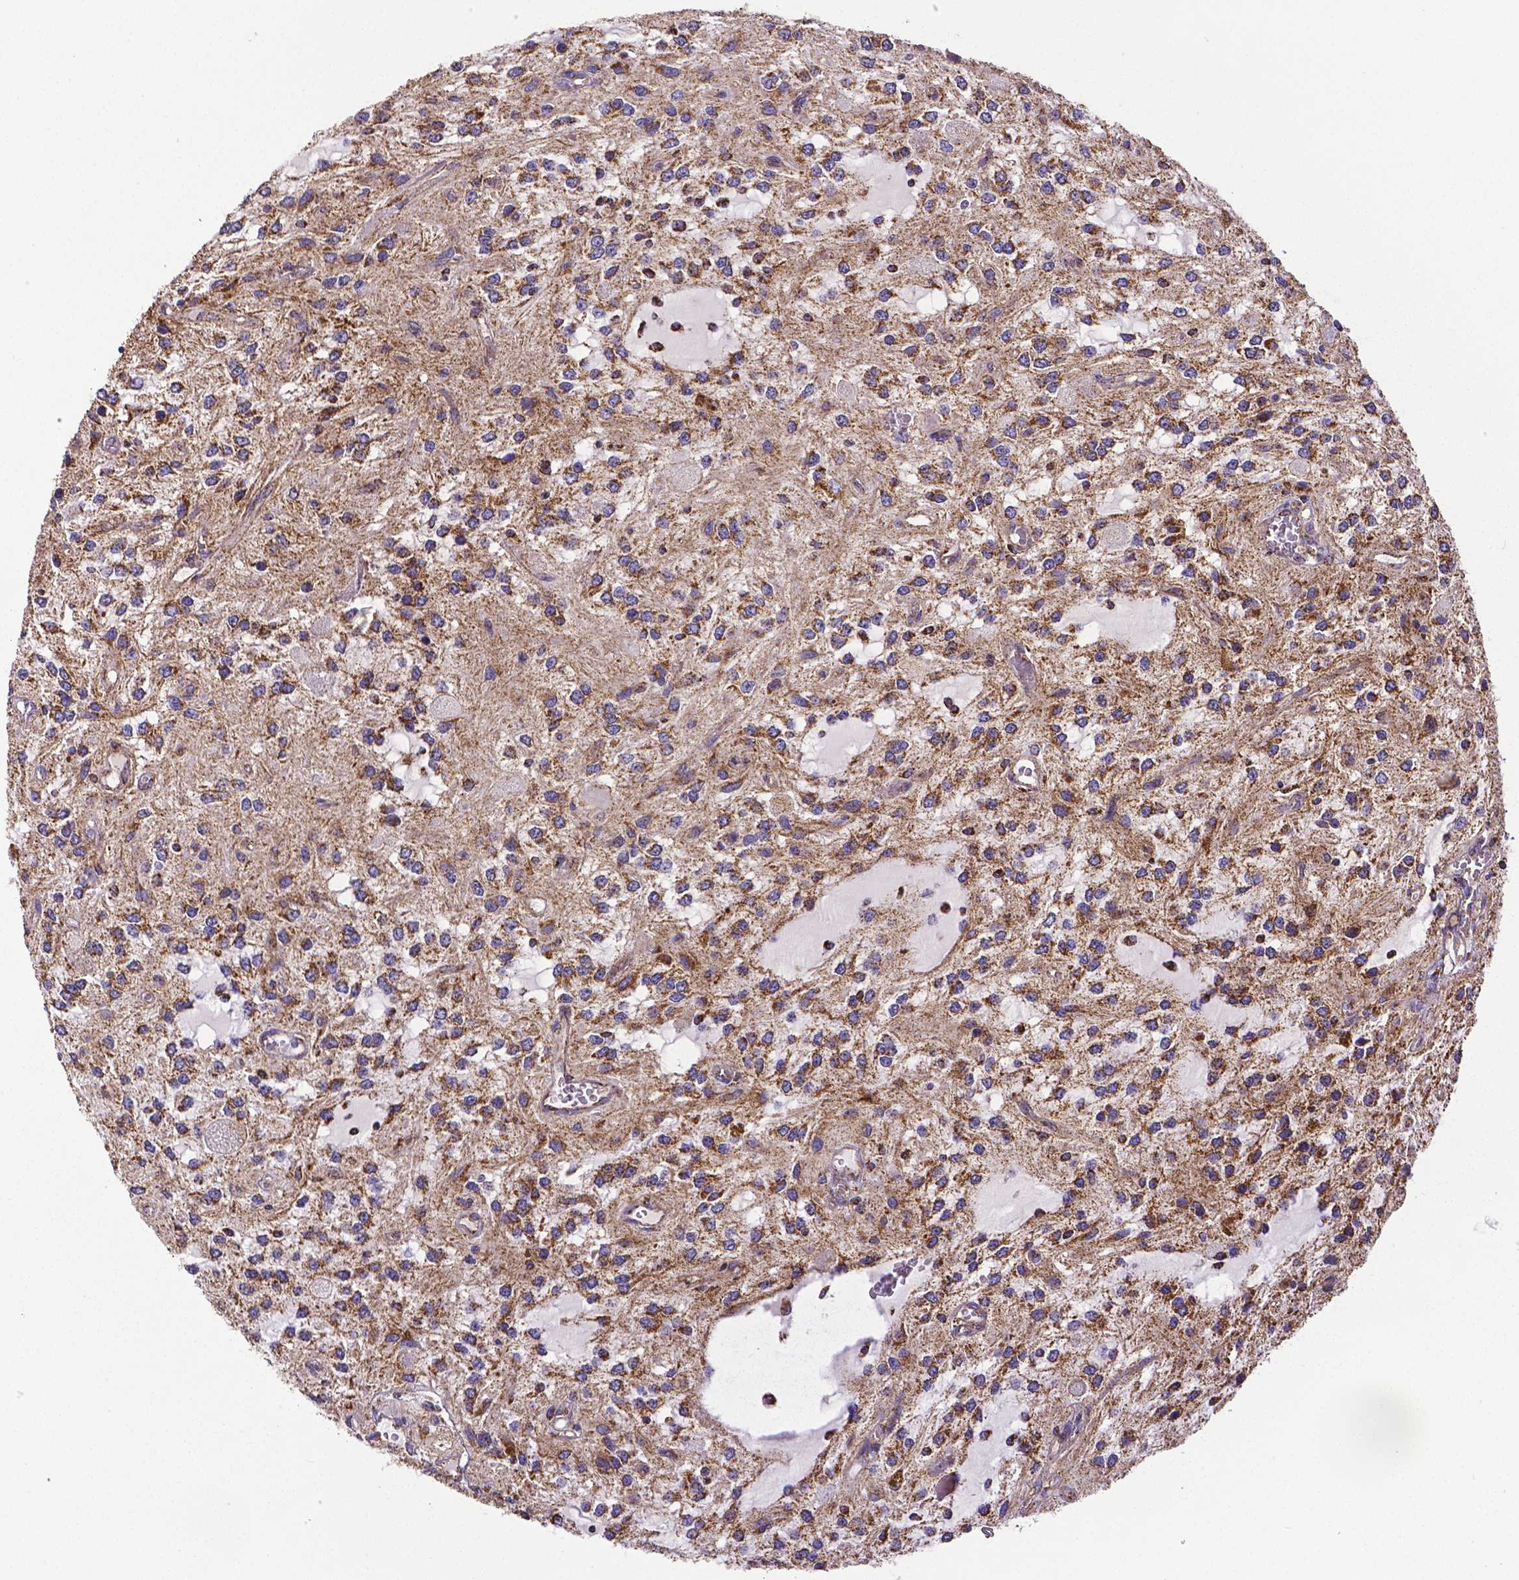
{"staining": {"intensity": "moderate", "quantity": ">75%", "location": "cytoplasmic/membranous"}, "tissue": "glioma", "cell_type": "Tumor cells", "image_type": "cancer", "snomed": [{"axis": "morphology", "description": "Glioma, malignant, Low grade"}, {"axis": "topography", "description": "Cerebellum"}], "caption": "A brown stain labels moderate cytoplasmic/membranous positivity of a protein in low-grade glioma (malignant) tumor cells. Immunohistochemistry (ihc) stains the protein of interest in brown and the nuclei are stained blue.", "gene": "MACC1", "patient": {"sex": "female", "age": 14}}